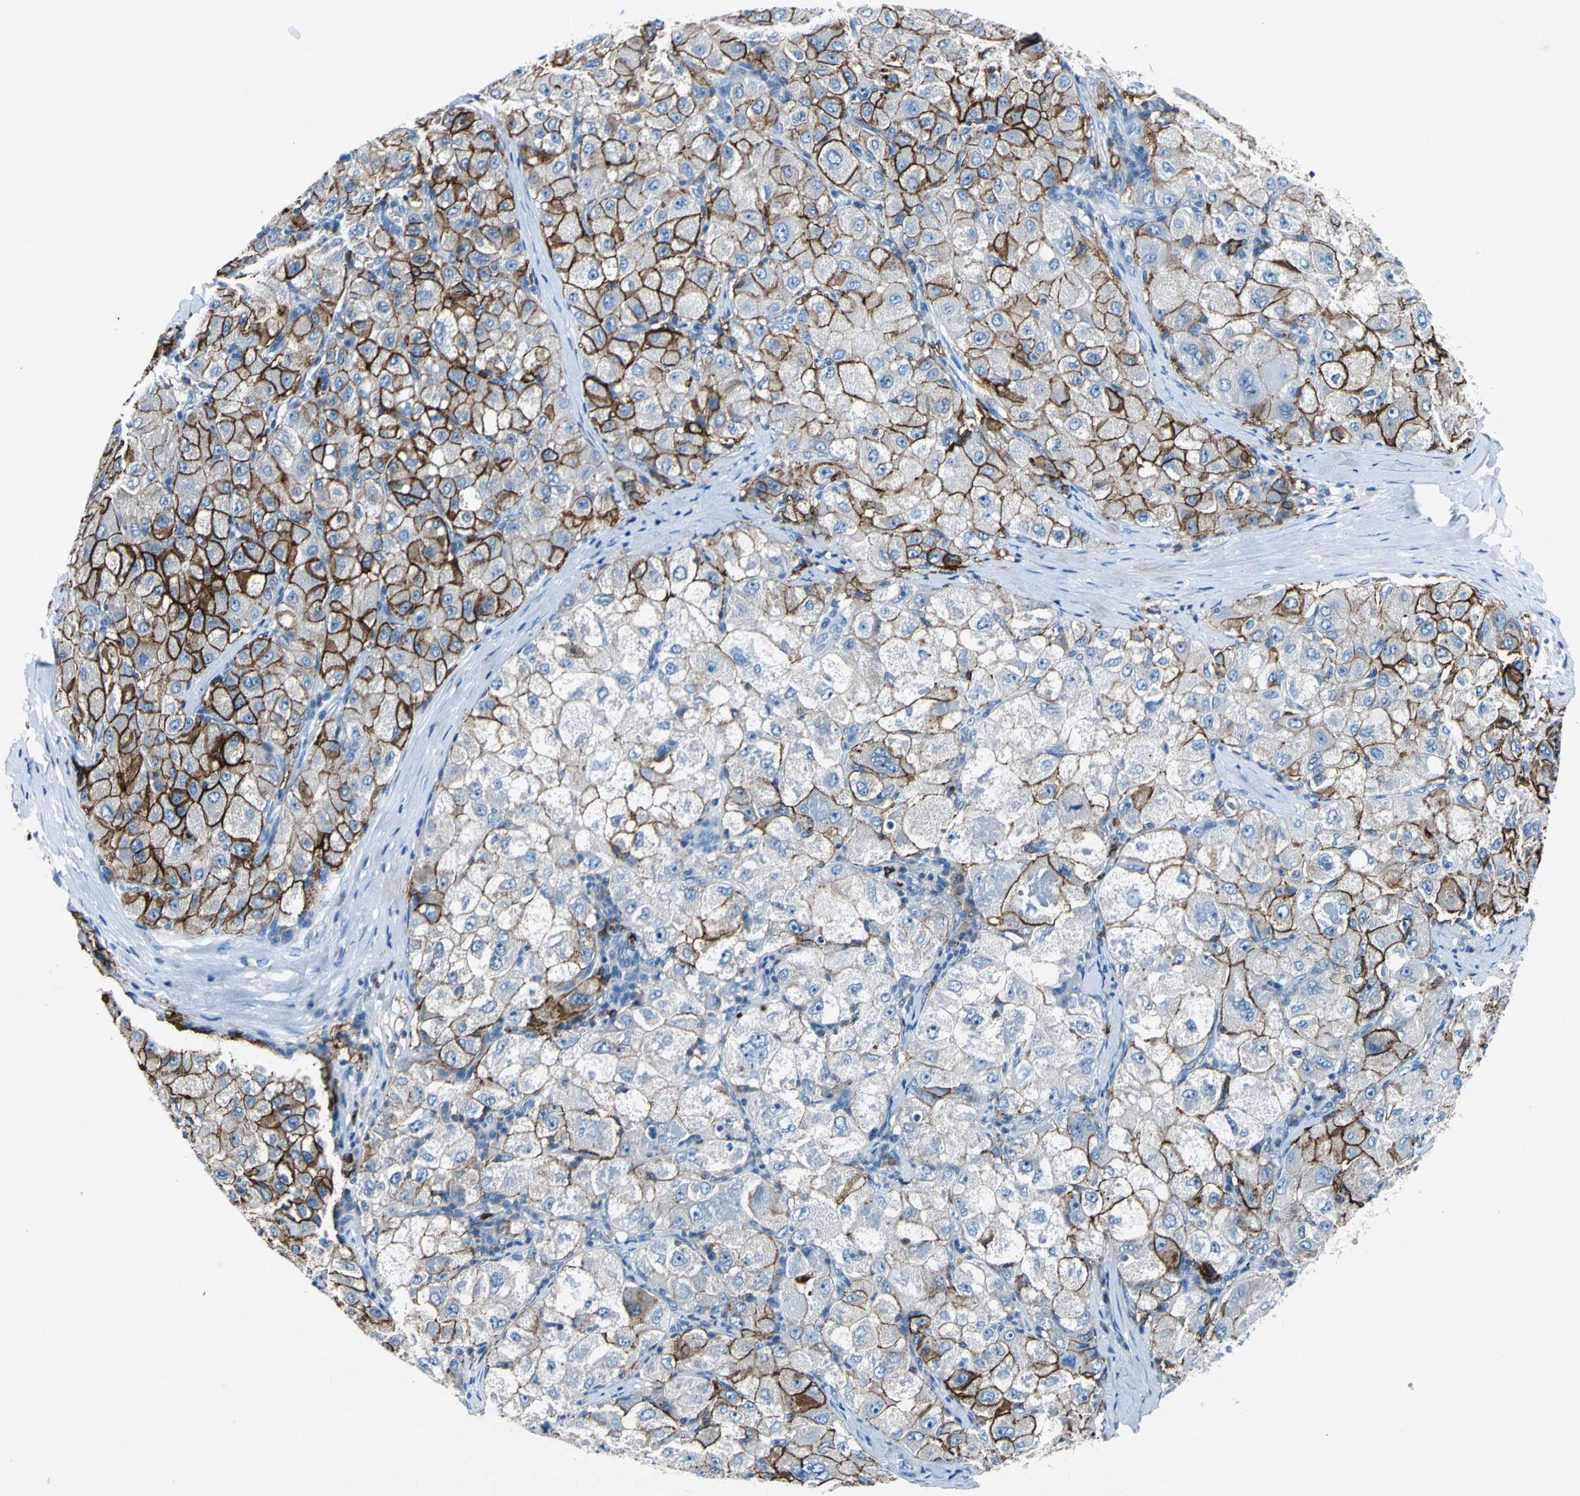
{"staining": {"intensity": "strong", "quantity": ">75%", "location": "cytoplasmic/membranous"}, "tissue": "liver cancer", "cell_type": "Tumor cells", "image_type": "cancer", "snomed": [{"axis": "morphology", "description": "Carcinoma, Hepatocellular, NOS"}, {"axis": "topography", "description": "Liver"}], "caption": "Strong cytoplasmic/membranous expression is present in about >75% of tumor cells in hepatocellular carcinoma (liver).", "gene": "RPS13", "patient": {"sex": "male", "age": 80}}